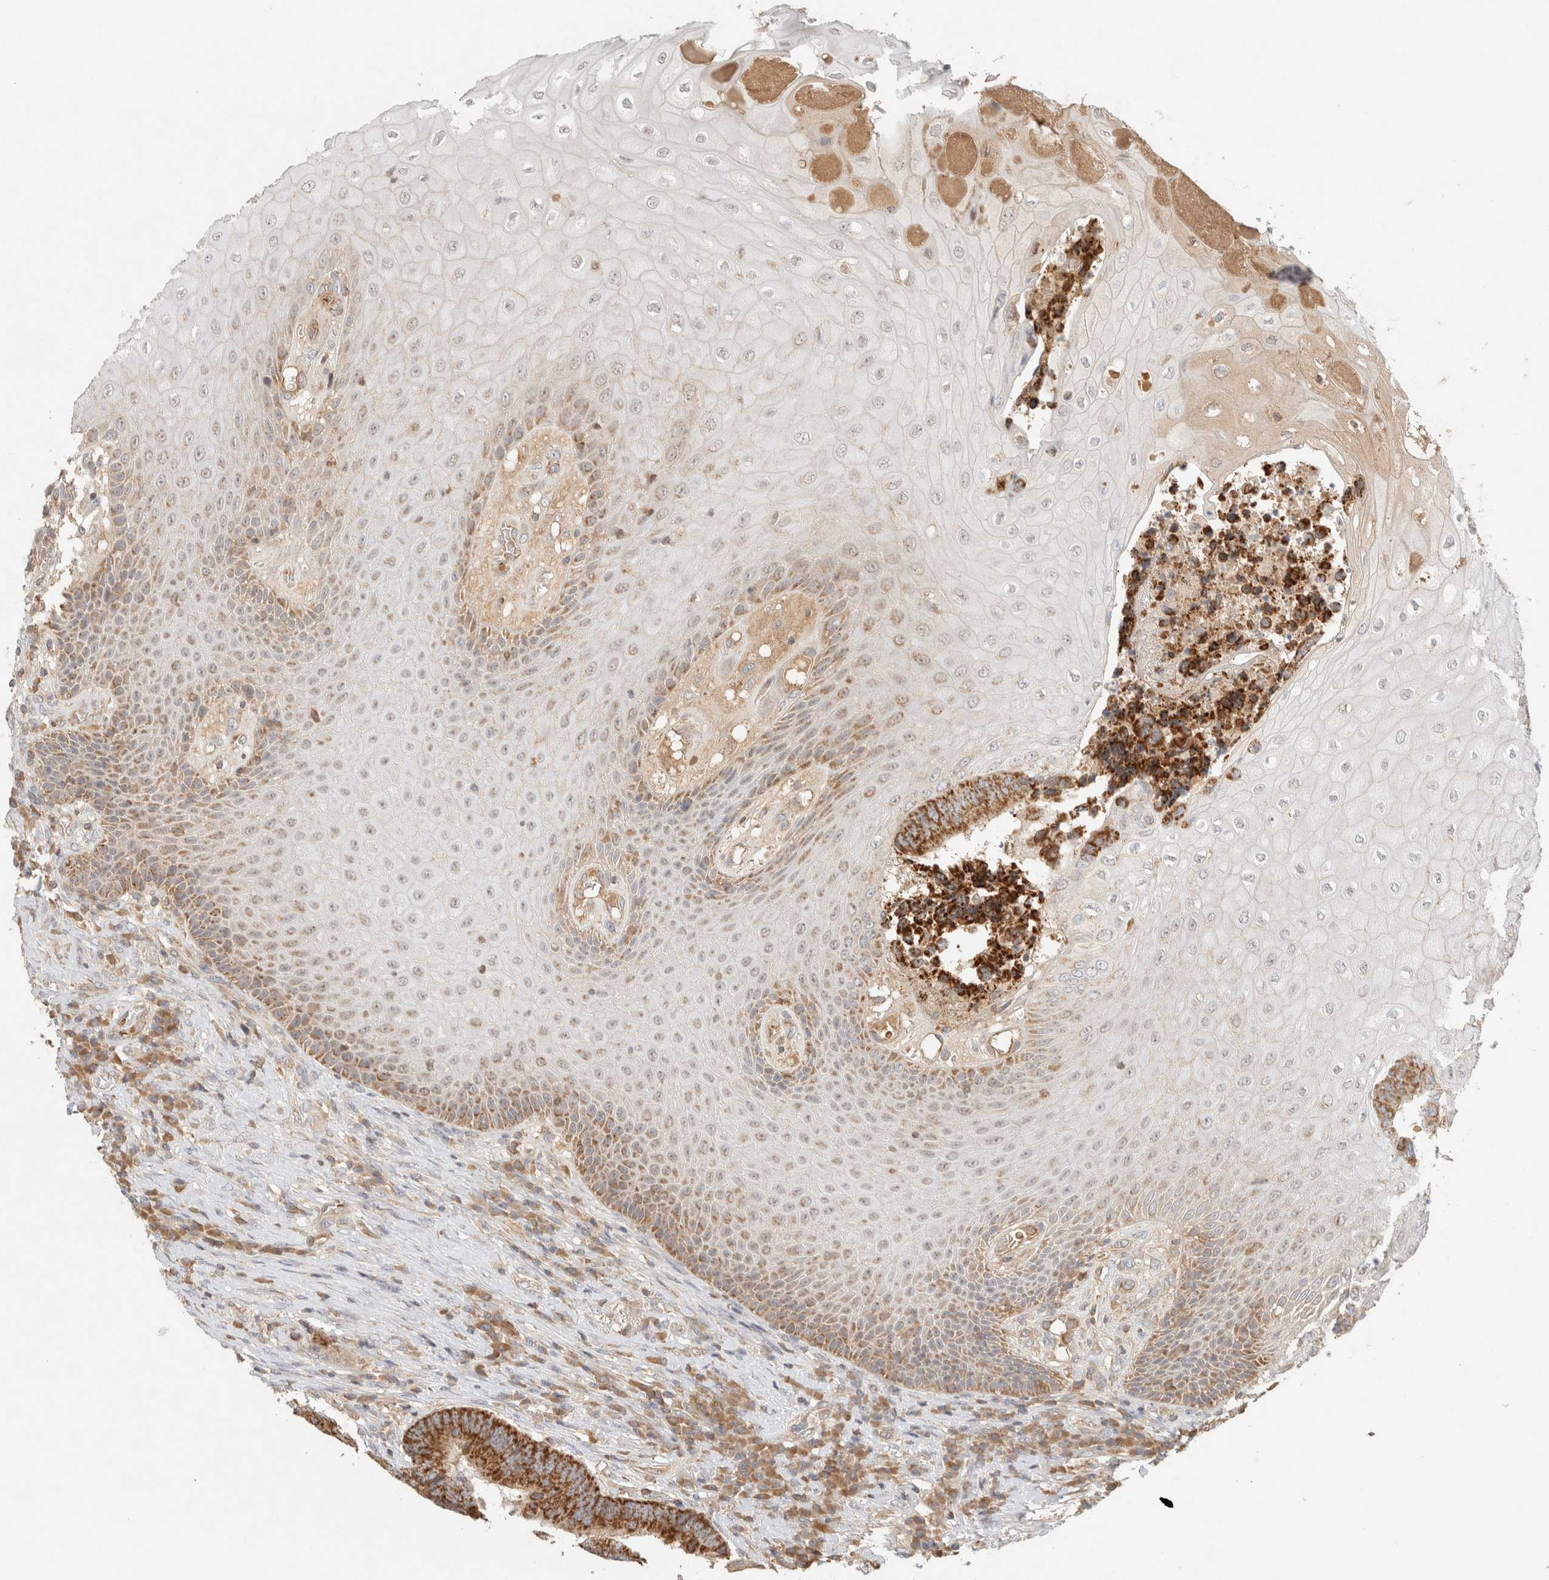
{"staining": {"intensity": "strong", "quantity": ">75%", "location": "cytoplasmic/membranous"}, "tissue": "colorectal cancer", "cell_type": "Tumor cells", "image_type": "cancer", "snomed": [{"axis": "morphology", "description": "Adenocarcinoma, NOS"}, {"axis": "topography", "description": "Rectum"}, {"axis": "topography", "description": "Anal"}], "caption": "IHC (DAB (3,3'-diaminobenzidine)) staining of human adenocarcinoma (colorectal) displays strong cytoplasmic/membranous protein positivity in about >75% of tumor cells.", "gene": "MRM3", "patient": {"sex": "female", "age": 89}}